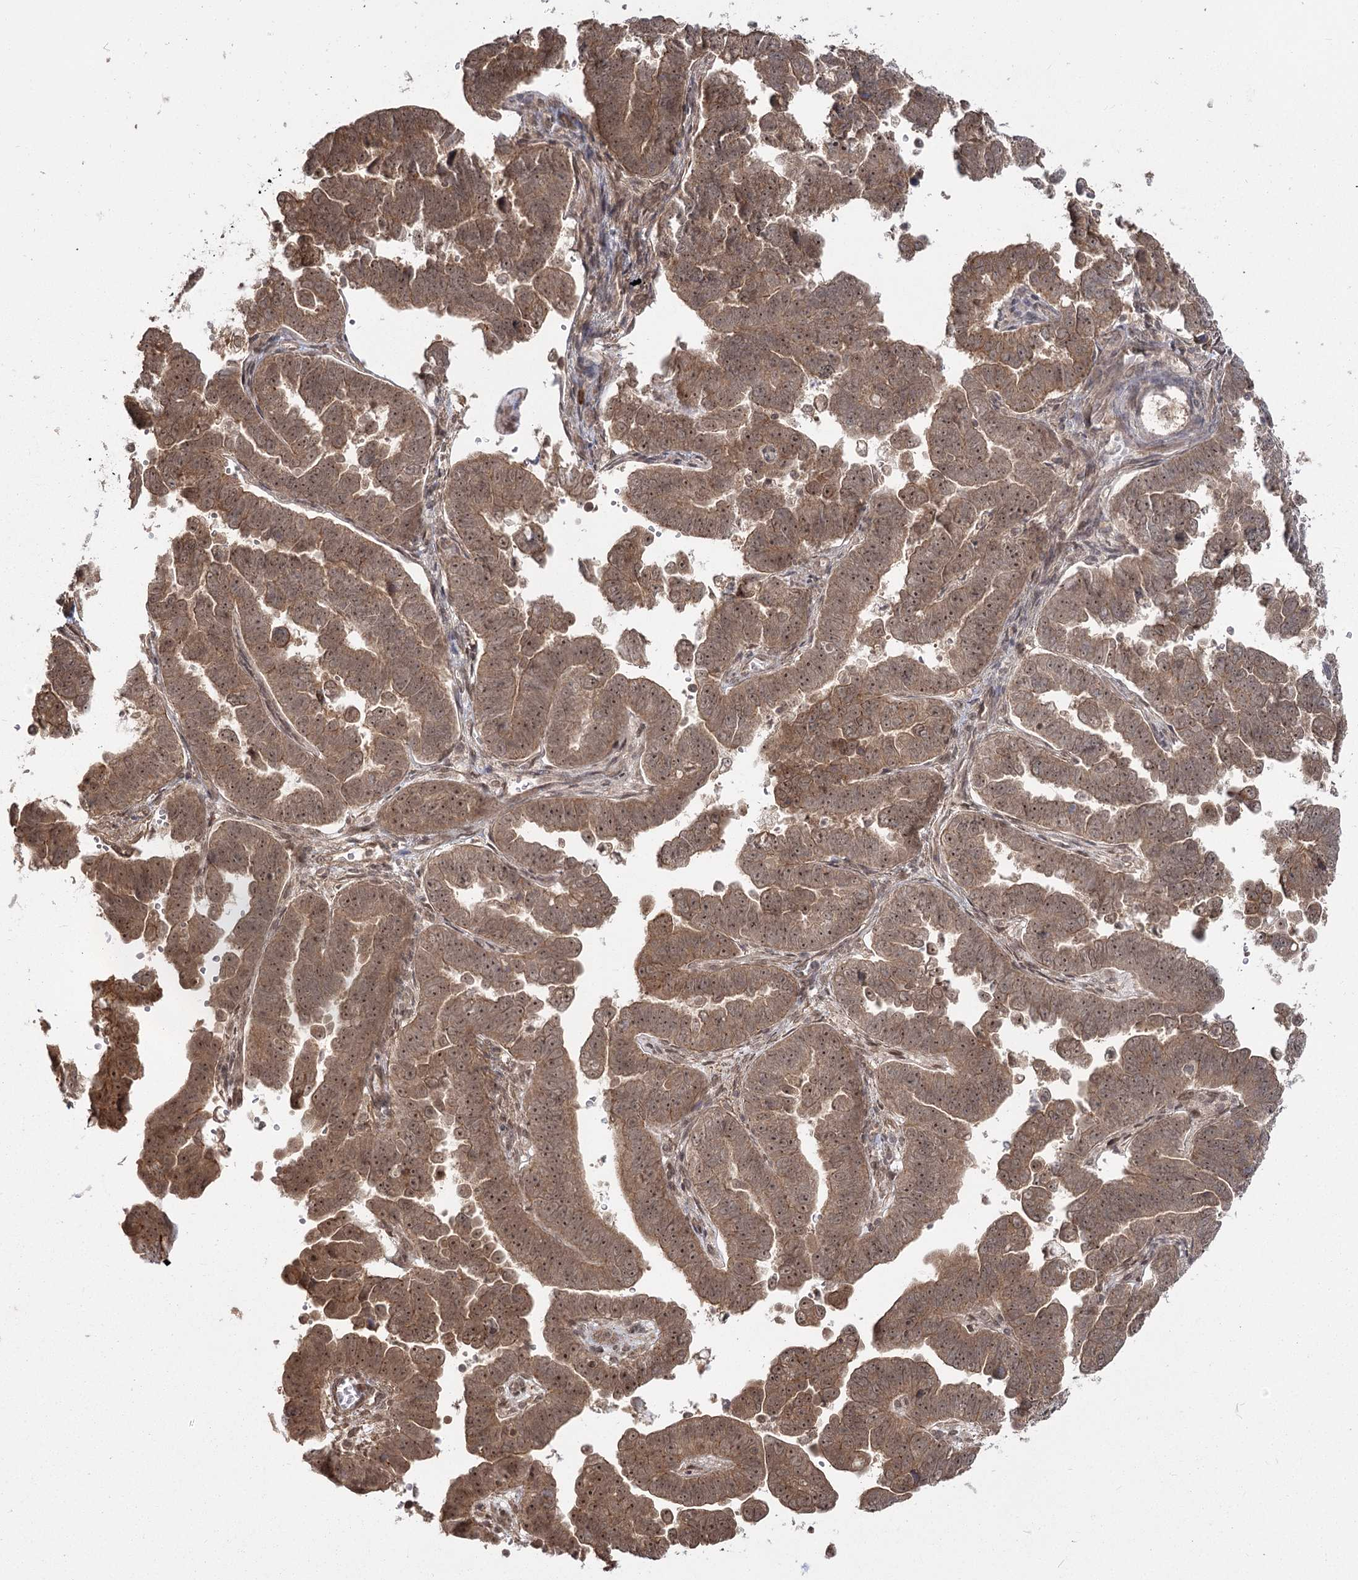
{"staining": {"intensity": "moderate", "quantity": ">75%", "location": "cytoplasmic/membranous,nuclear"}, "tissue": "endometrial cancer", "cell_type": "Tumor cells", "image_type": "cancer", "snomed": [{"axis": "morphology", "description": "Adenocarcinoma, NOS"}, {"axis": "topography", "description": "Endometrium"}], "caption": "The immunohistochemical stain highlights moderate cytoplasmic/membranous and nuclear expression in tumor cells of endometrial cancer tissue.", "gene": "R3HDM2", "patient": {"sex": "female", "age": 75}}